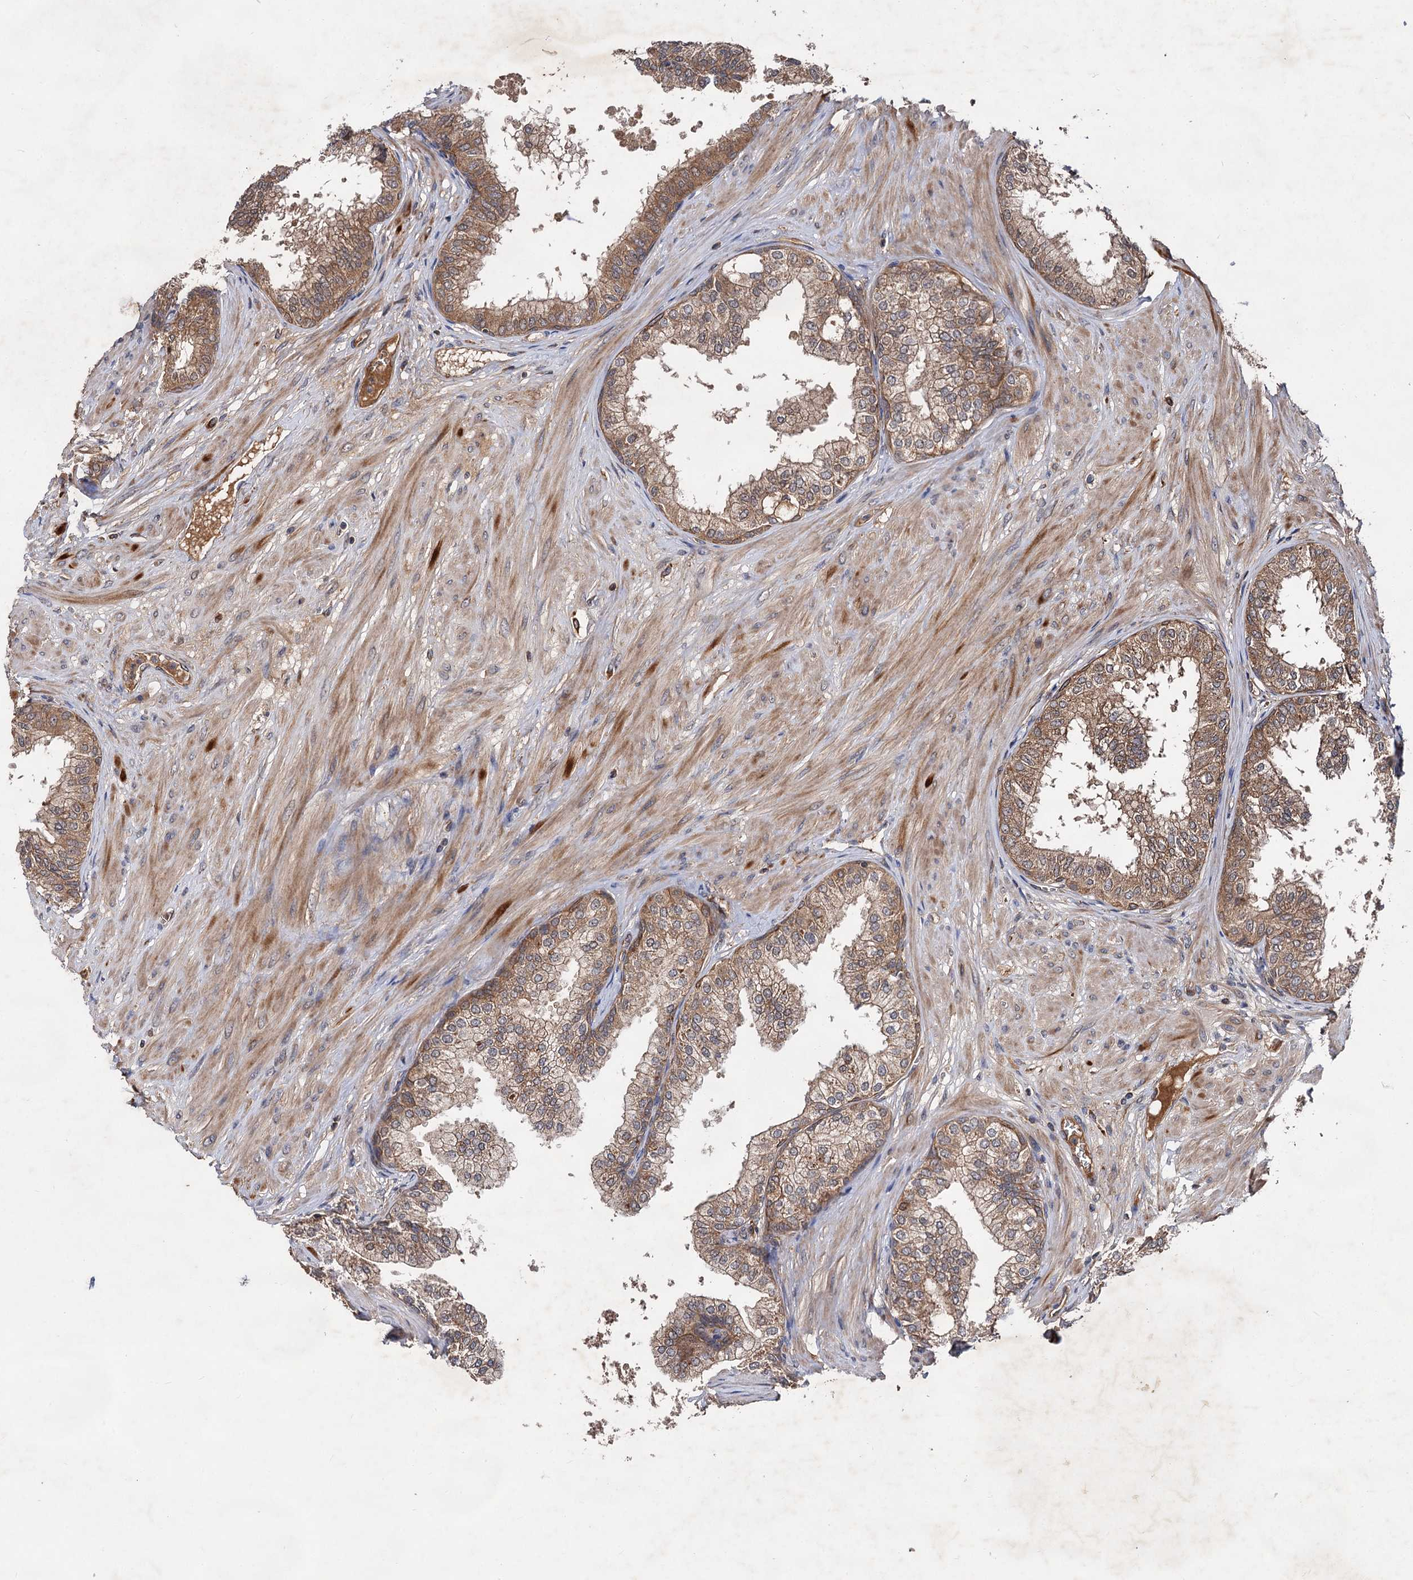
{"staining": {"intensity": "moderate", "quantity": ">75%", "location": "cytoplasmic/membranous"}, "tissue": "prostate", "cell_type": "Glandular cells", "image_type": "normal", "snomed": [{"axis": "morphology", "description": "Normal tissue, NOS"}, {"axis": "topography", "description": "Prostate"}], "caption": "The immunohistochemical stain shows moderate cytoplasmic/membranous staining in glandular cells of benign prostate.", "gene": "TEX9", "patient": {"sex": "male", "age": 60}}